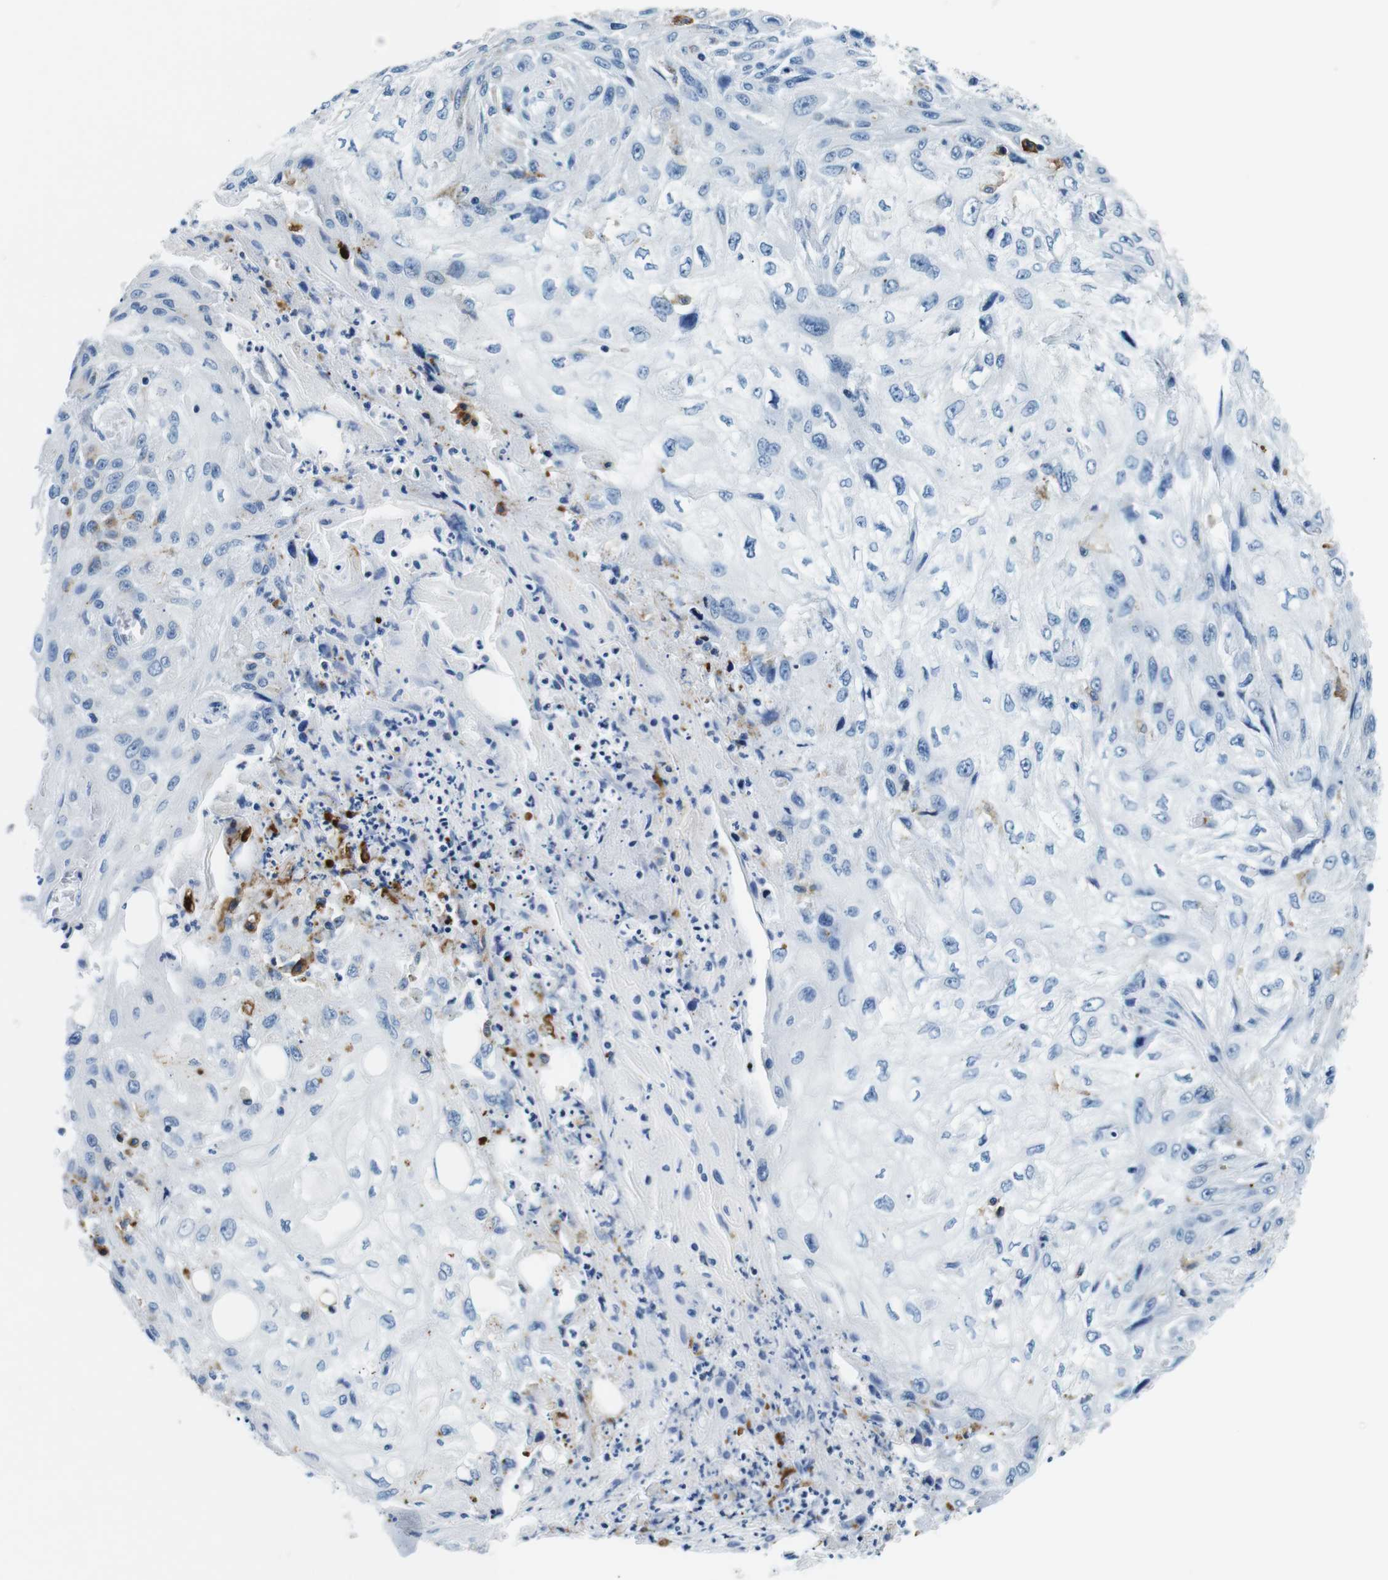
{"staining": {"intensity": "negative", "quantity": "none", "location": "none"}, "tissue": "skin cancer", "cell_type": "Tumor cells", "image_type": "cancer", "snomed": [{"axis": "morphology", "description": "Squamous cell carcinoma, NOS"}, {"axis": "topography", "description": "Skin"}], "caption": "Micrograph shows no protein staining in tumor cells of skin cancer (squamous cell carcinoma) tissue. The staining was performed using DAB (3,3'-diaminobenzidine) to visualize the protein expression in brown, while the nuclei were stained in blue with hematoxylin (Magnification: 20x).", "gene": "HLA-DRB1", "patient": {"sex": "male", "age": 75}}